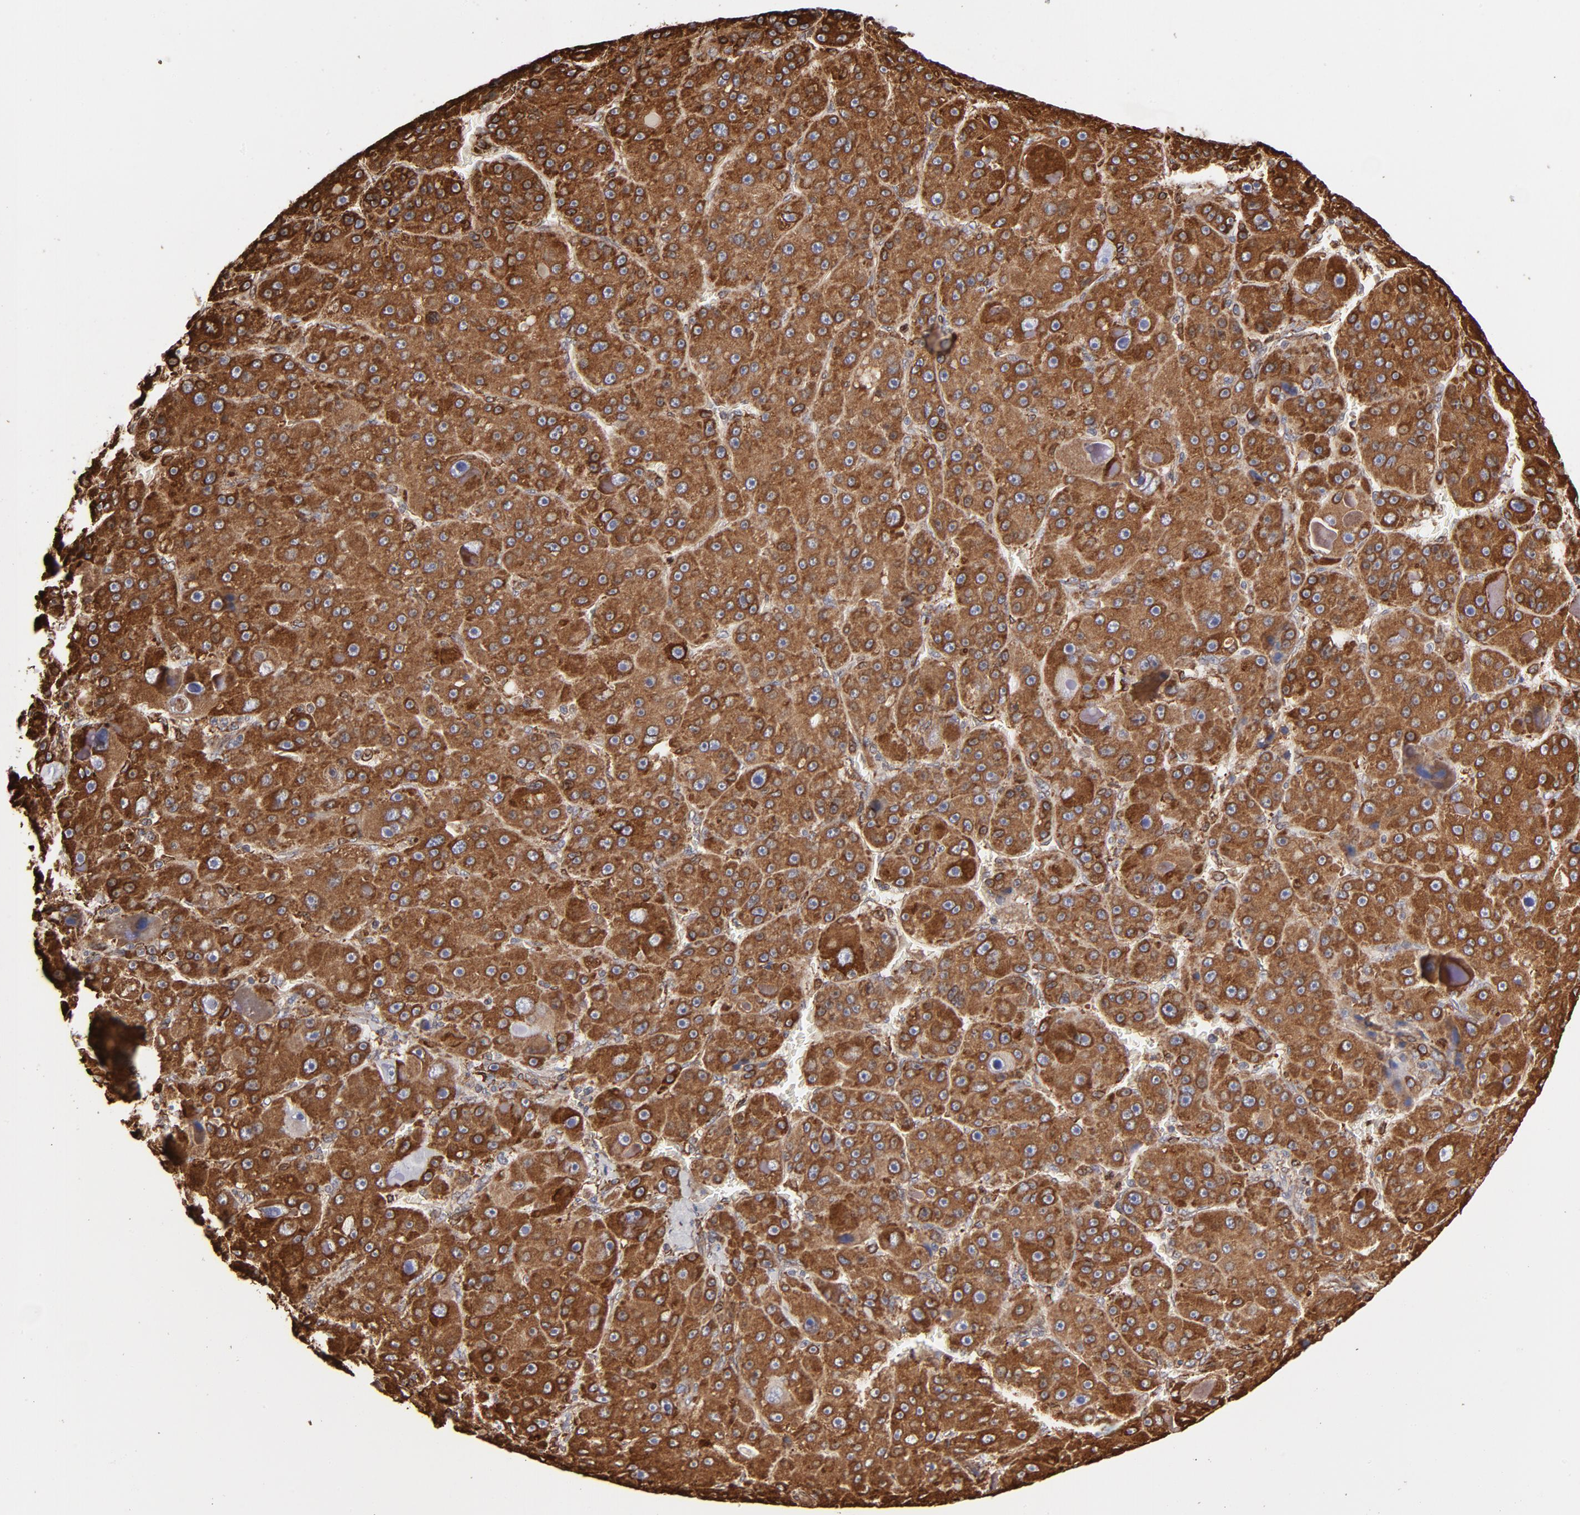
{"staining": {"intensity": "strong", "quantity": ">75%", "location": "cytoplasmic/membranous"}, "tissue": "liver cancer", "cell_type": "Tumor cells", "image_type": "cancer", "snomed": [{"axis": "morphology", "description": "Carcinoma, Hepatocellular, NOS"}, {"axis": "topography", "description": "Liver"}], "caption": "Immunohistochemistry (IHC) staining of liver cancer, which exhibits high levels of strong cytoplasmic/membranous expression in approximately >75% of tumor cells indicating strong cytoplasmic/membranous protein expression. The staining was performed using DAB (3,3'-diaminobenzidine) (brown) for protein detection and nuclei were counterstained in hematoxylin (blue).", "gene": "CANX", "patient": {"sex": "male", "age": 76}}